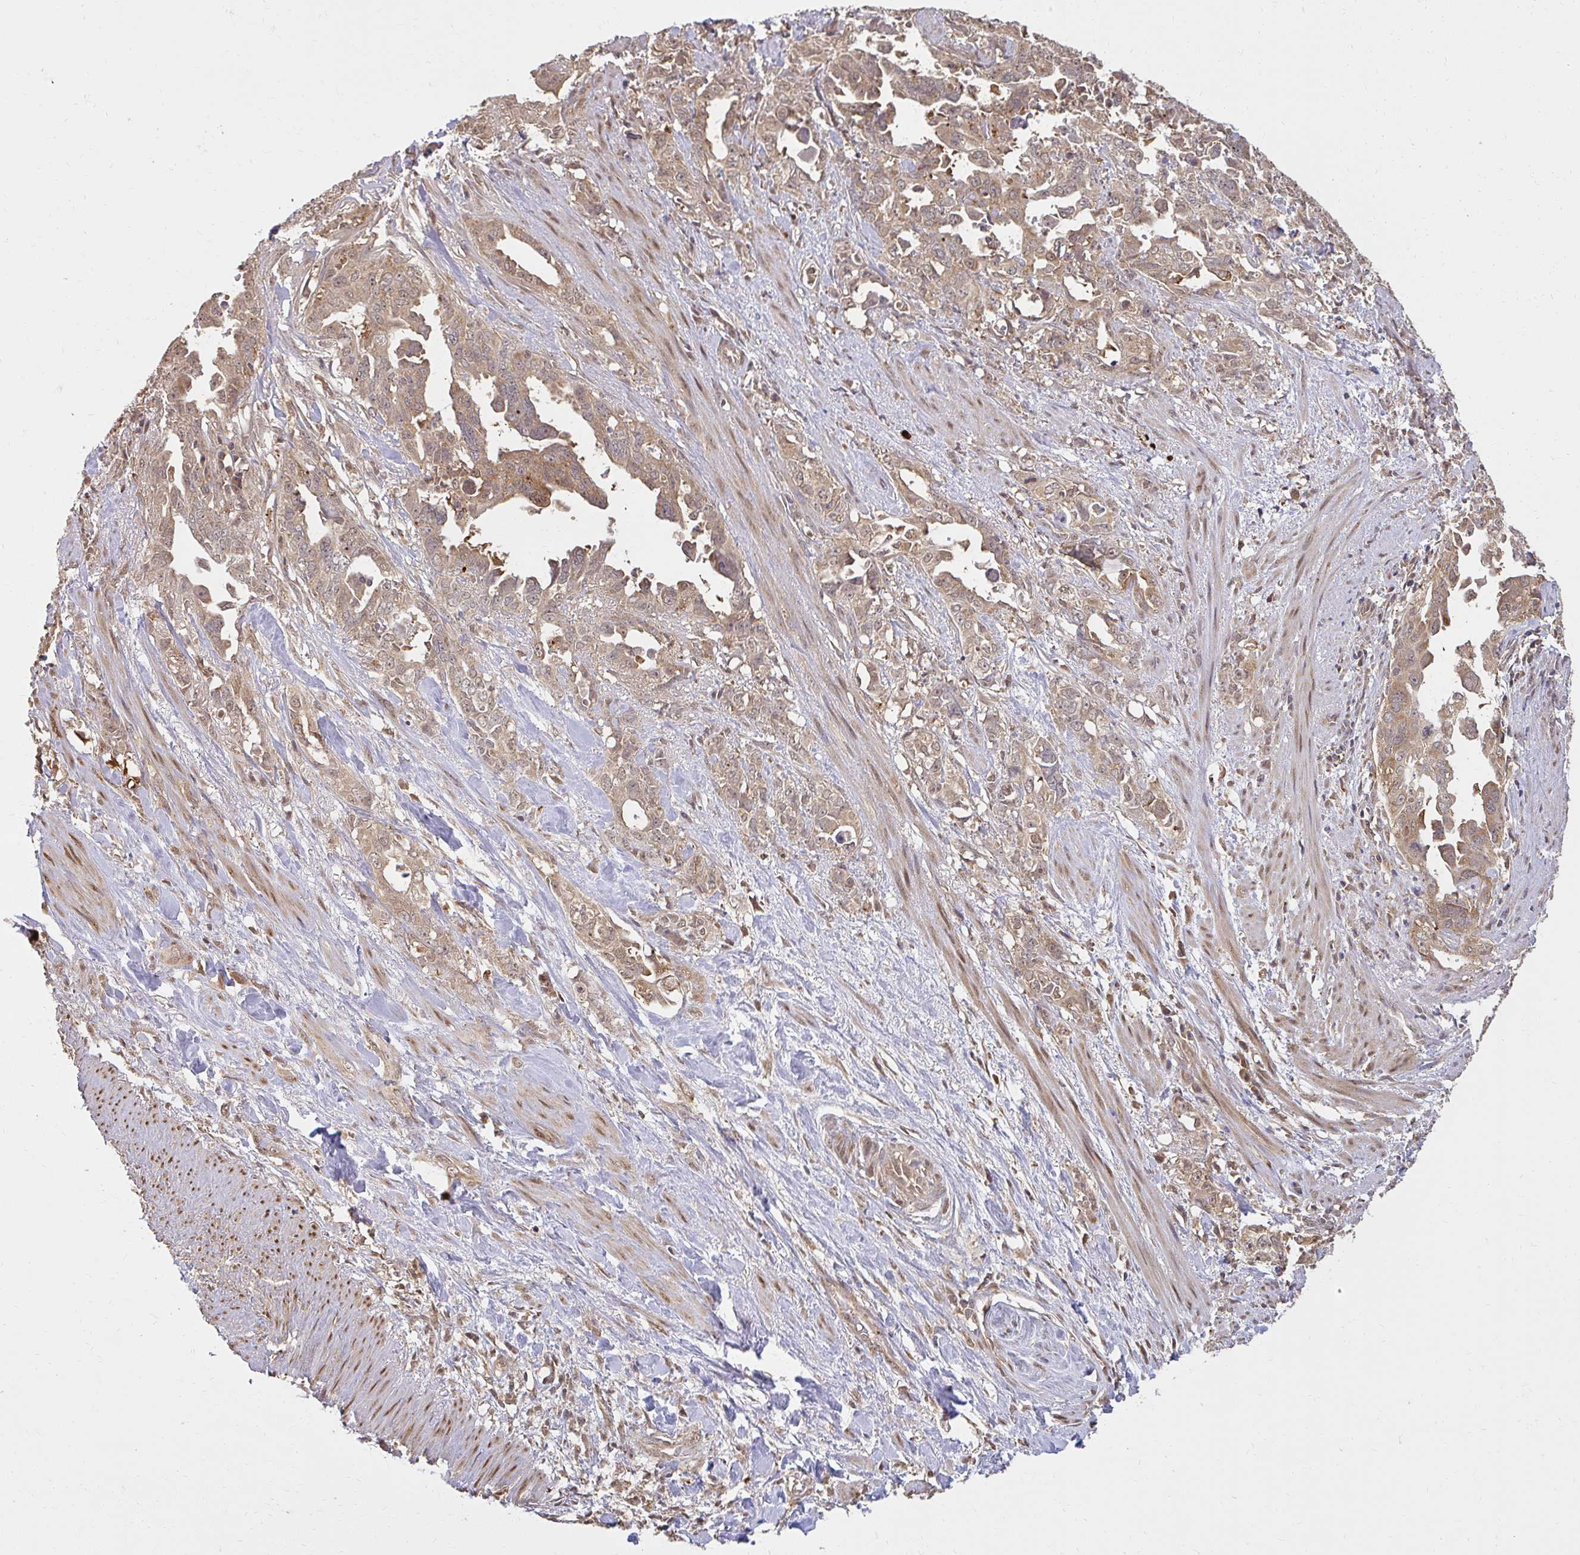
{"staining": {"intensity": "moderate", "quantity": ">75%", "location": "cytoplasmic/membranous"}, "tissue": "endometrial cancer", "cell_type": "Tumor cells", "image_type": "cancer", "snomed": [{"axis": "morphology", "description": "Adenocarcinoma, NOS"}, {"axis": "topography", "description": "Endometrium"}], "caption": "Protein analysis of adenocarcinoma (endometrial) tissue demonstrates moderate cytoplasmic/membranous positivity in approximately >75% of tumor cells.", "gene": "LARS2", "patient": {"sex": "female", "age": 65}}